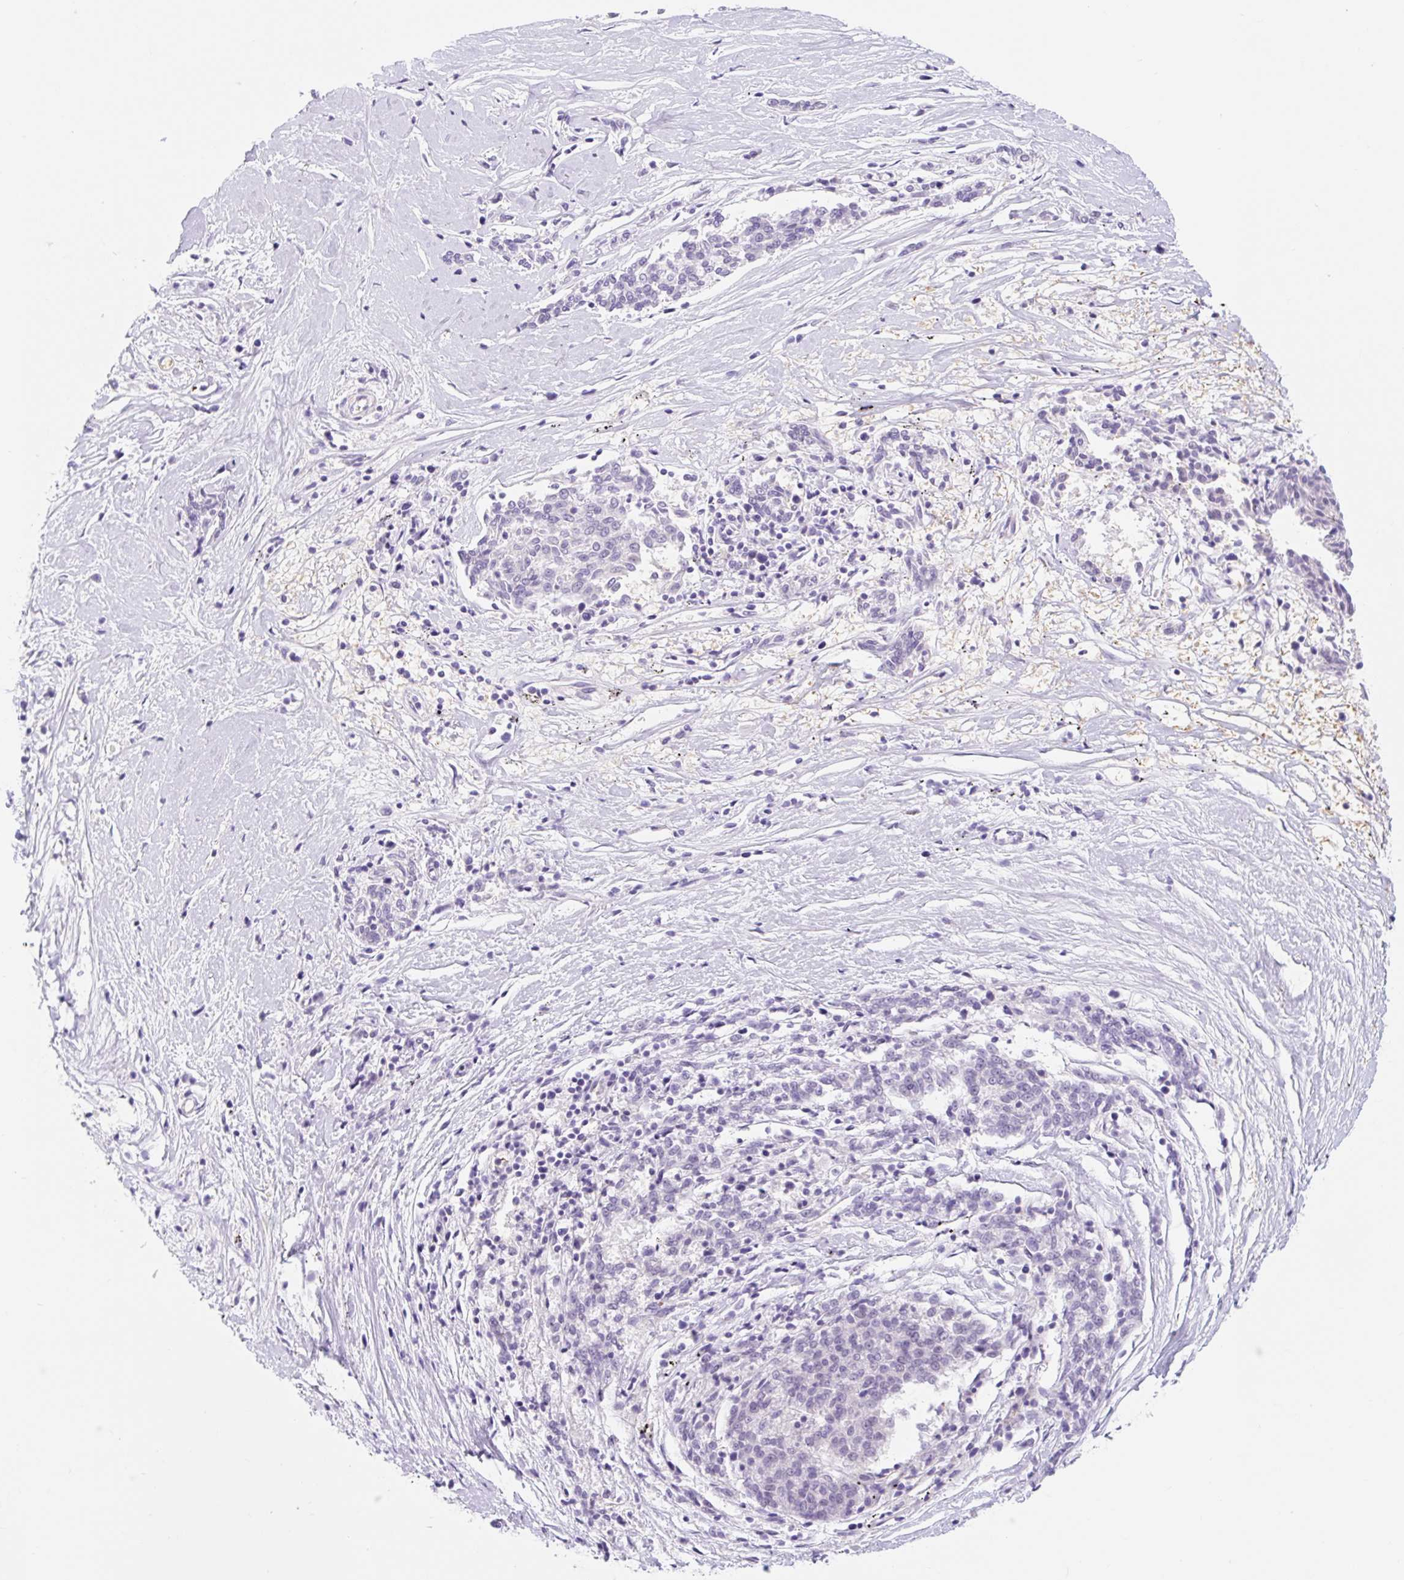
{"staining": {"intensity": "negative", "quantity": "none", "location": "none"}, "tissue": "melanoma", "cell_type": "Tumor cells", "image_type": "cancer", "snomed": [{"axis": "morphology", "description": "Malignant melanoma, NOS"}, {"axis": "topography", "description": "Skin"}], "caption": "Tumor cells are negative for brown protein staining in melanoma. (Stains: DAB immunohistochemistry (IHC) with hematoxylin counter stain, Microscopy: brightfield microscopy at high magnification).", "gene": "SLC28A1", "patient": {"sex": "female", "age": 72}}